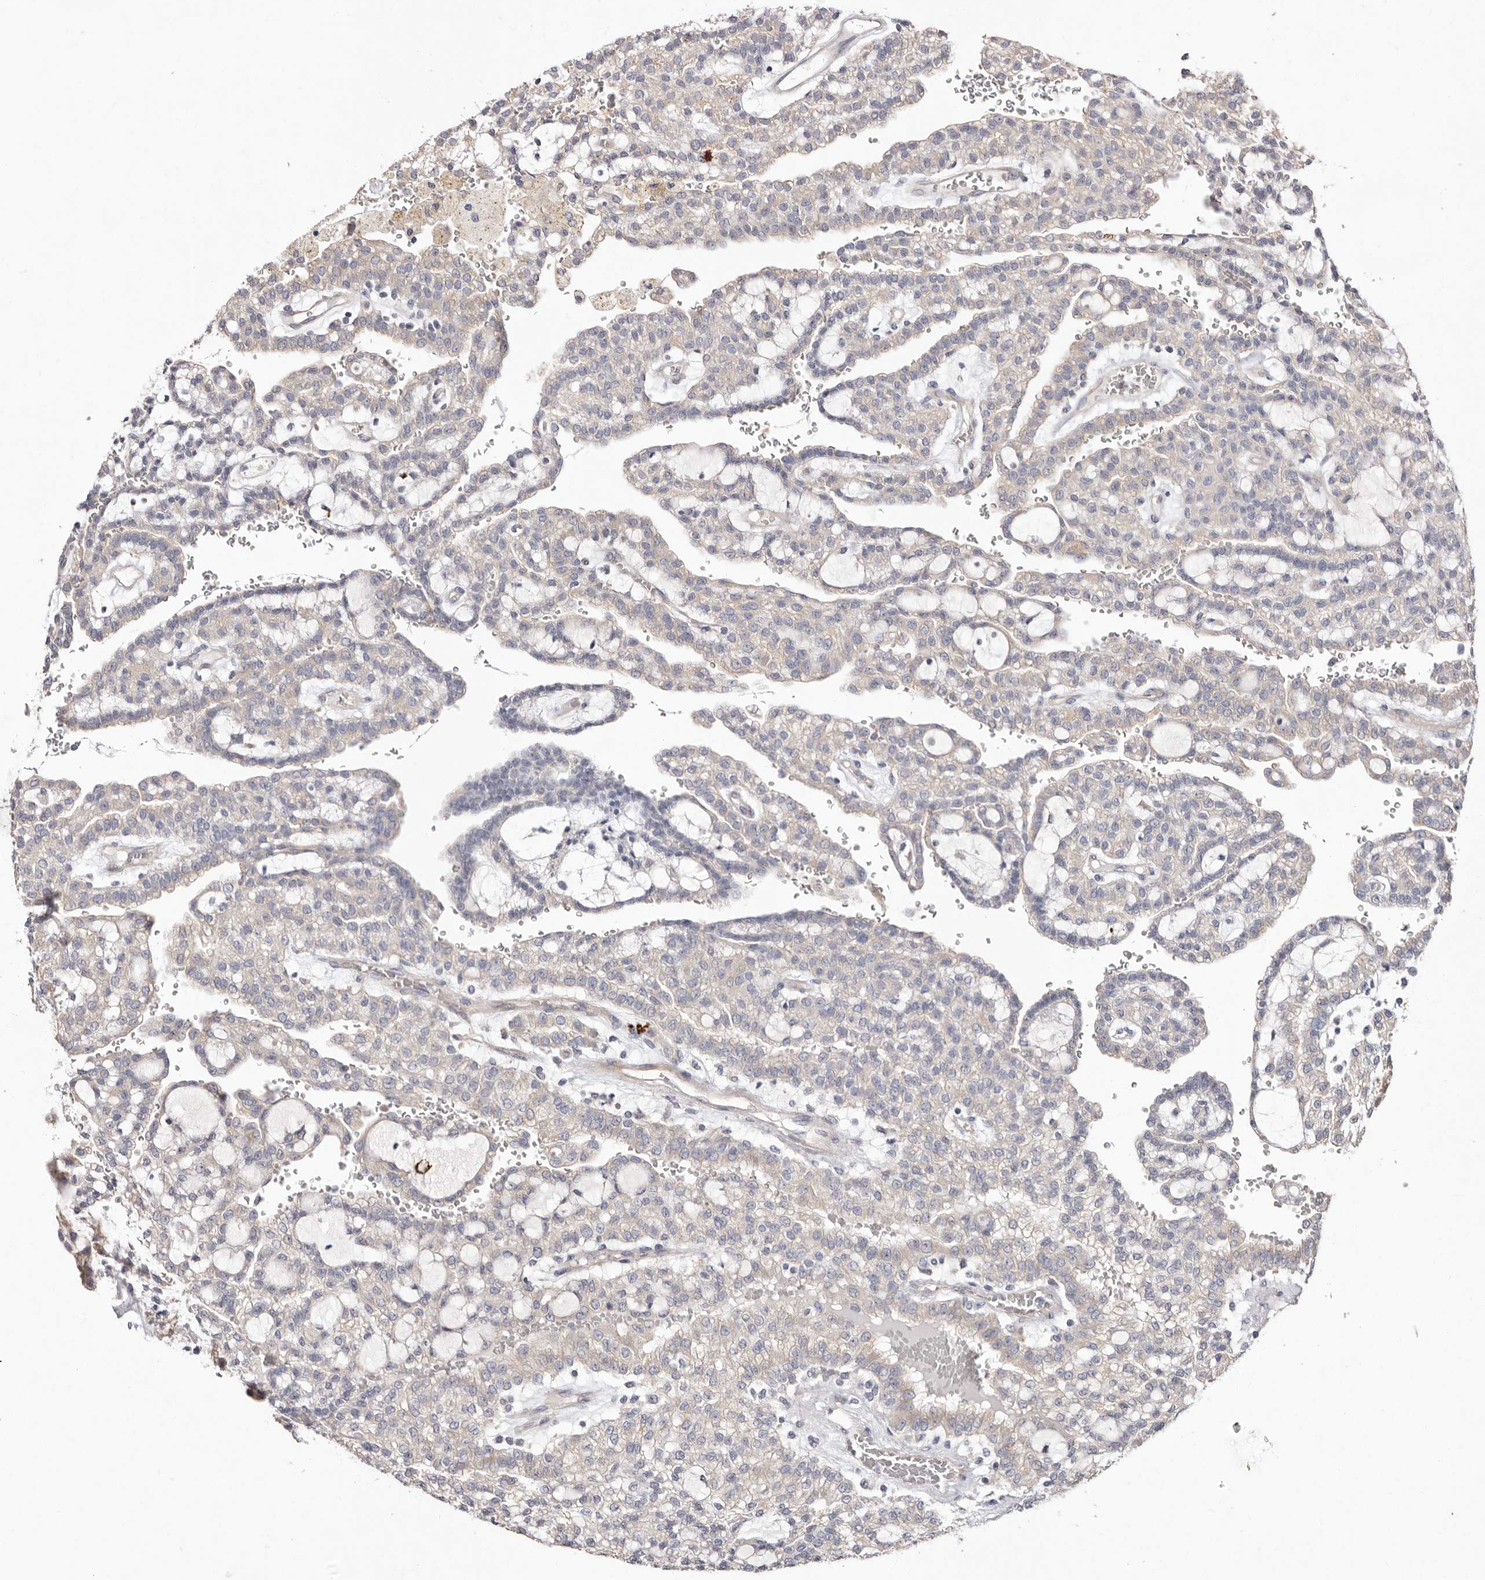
{"staining": {"intensity": "negative", "quantity": "none", "location": "none"}, "tissue": "renal cancer", "cell_type": "Tumor cells", "image_type": "cancer", "snomed": [{"axis": "morphology", "description": "Adenocarcinoma, NOS"}, {"axis": "topography", "description": "Kidney"}], "caption": "This is an immunohistochemistry photomicrograph of renal cancer (adenocarcinoma). There is no expression in tumor cells.", "gene": "FAM167B", "patient": {"sex": "male", "age": 63}}